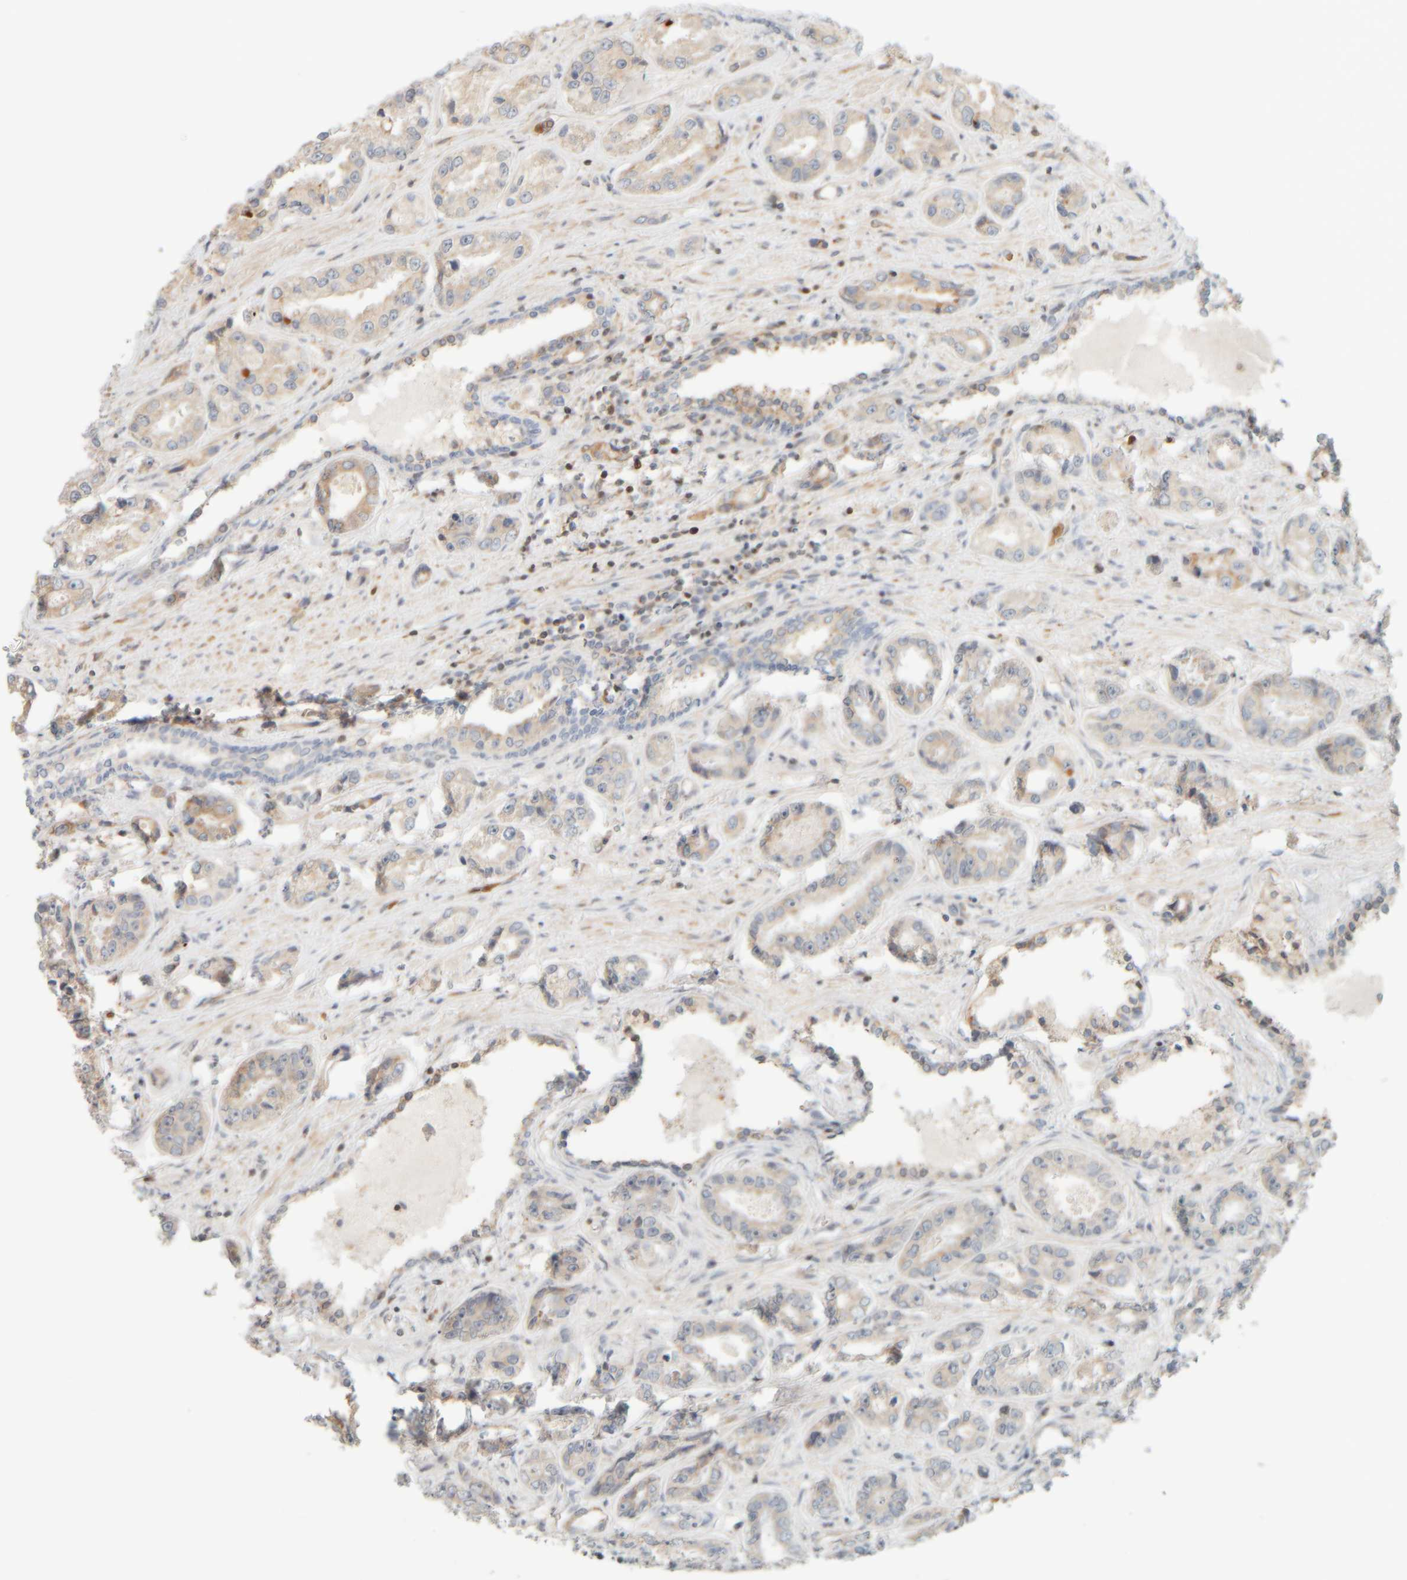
{"staining": {"intensity": "weak", "quantity": "<25%", "location": "cytoplasmic/membranous"}, "tissue": "prostate cancer", "cell_type": "Tumor cells", "image_type": "cancer", "snomed": [{"axis": "morphology", "description": "Adenocarcinoma, High grade"}, {"axis": "topography", "description": "Prostate"}], "caption": "Immunohistochemistry micrograph of human prostate high-grade adenocarcinoma stained for a protein (brown), which demonstrates no staining in tumor cells. Nuclei are stained in blue.", "gene": "PTGES3L-AARSD1", "patient": {"sex": "male", "age": 61}}